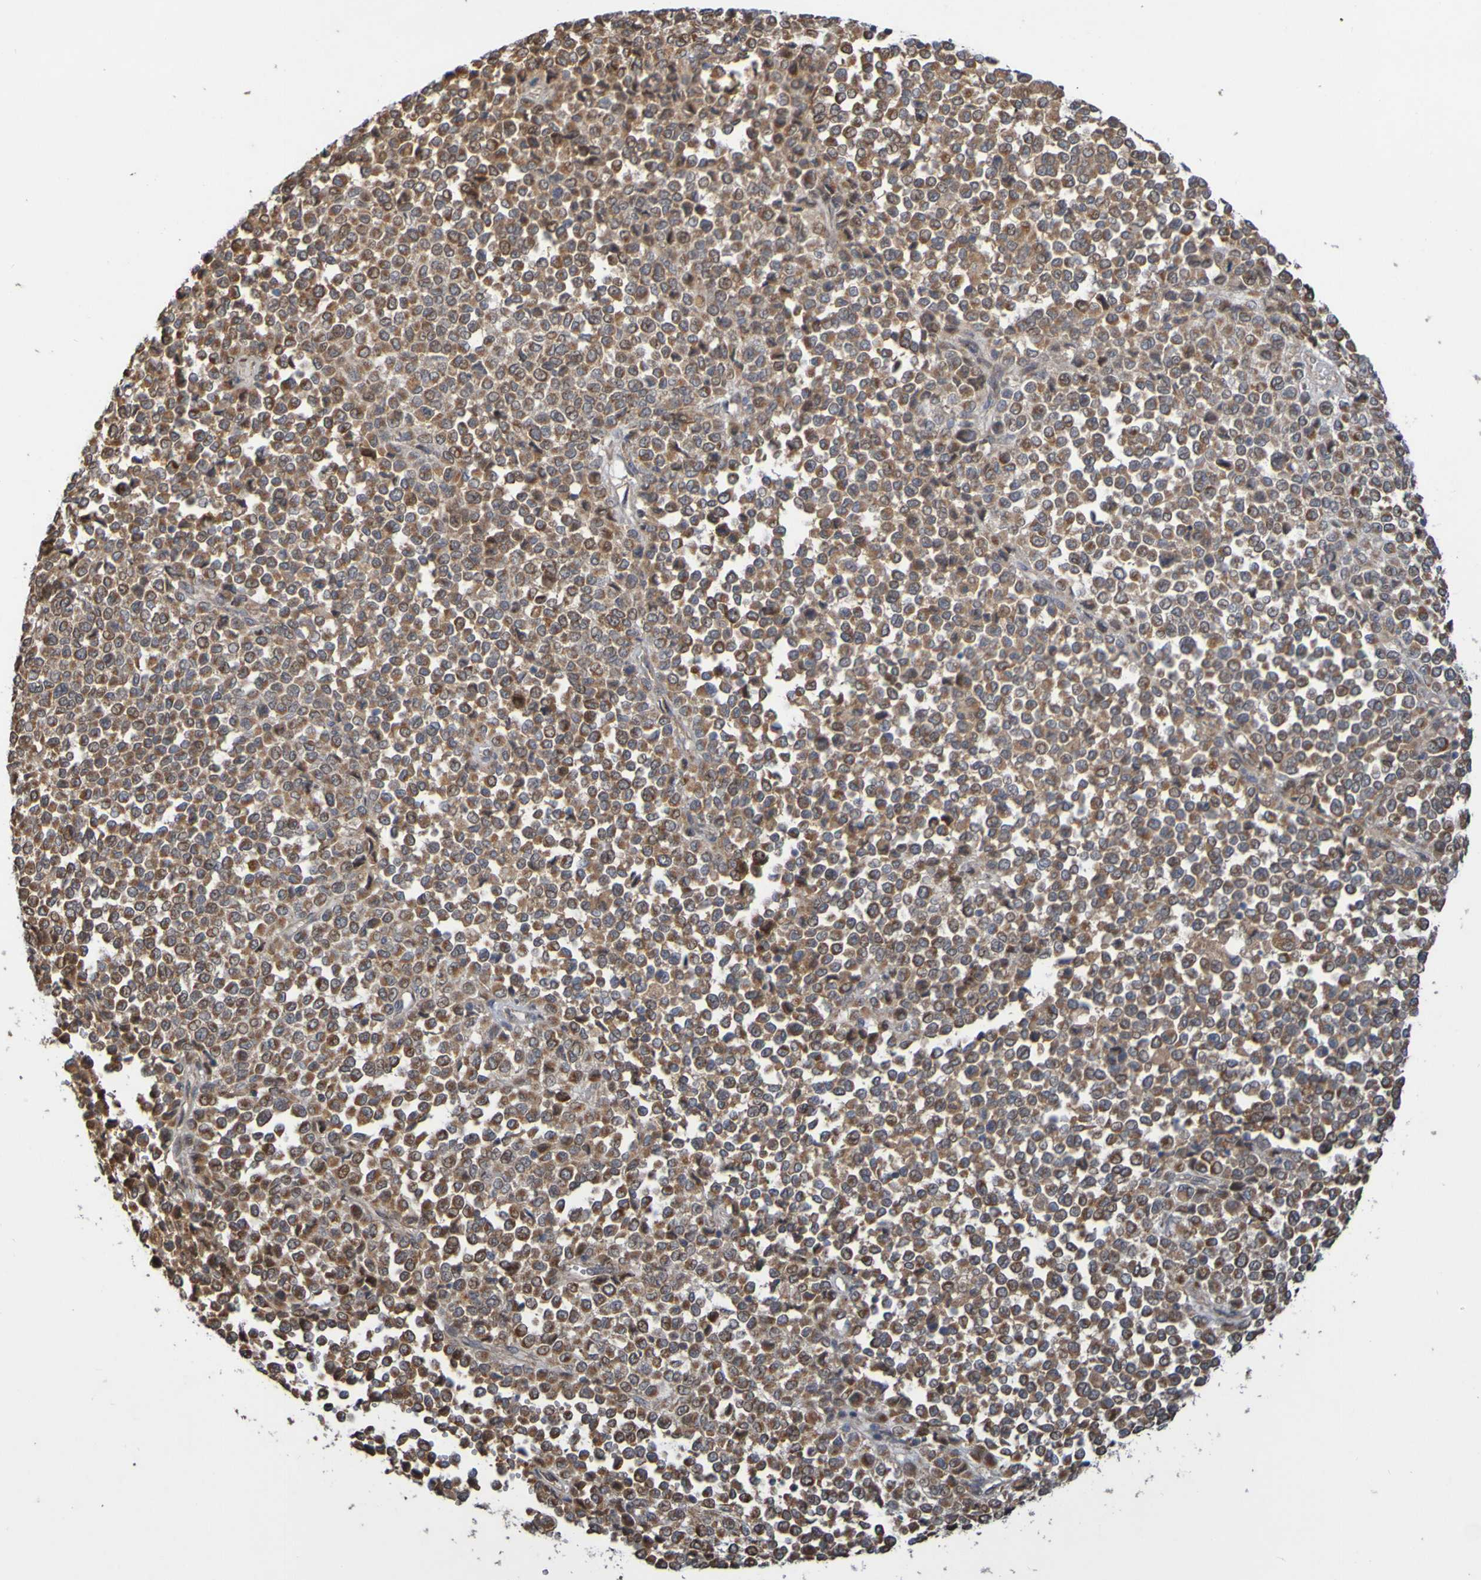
{"staining": {"intensity": "weak", "quantity": ">75%", "location": "cytoplasmic/membranous"}, "tissue": "melanoma", "cell_type": "Tumor cells", "image_type": "cancer", "snomed": [{"axis": "morphology", "description": "Malignant melanoma, Metastatic site"}, {"axis": "topography", "description": "Pancreas"}], "caption": "Protein expression analysis of human malignant melanoma (metastatic site) reveals weak cytoplasmic/membranous staining in approximately >75% of tumor cells.", "gene": "TMBIM1", "patient": {"sex": "female", "age": 30}}